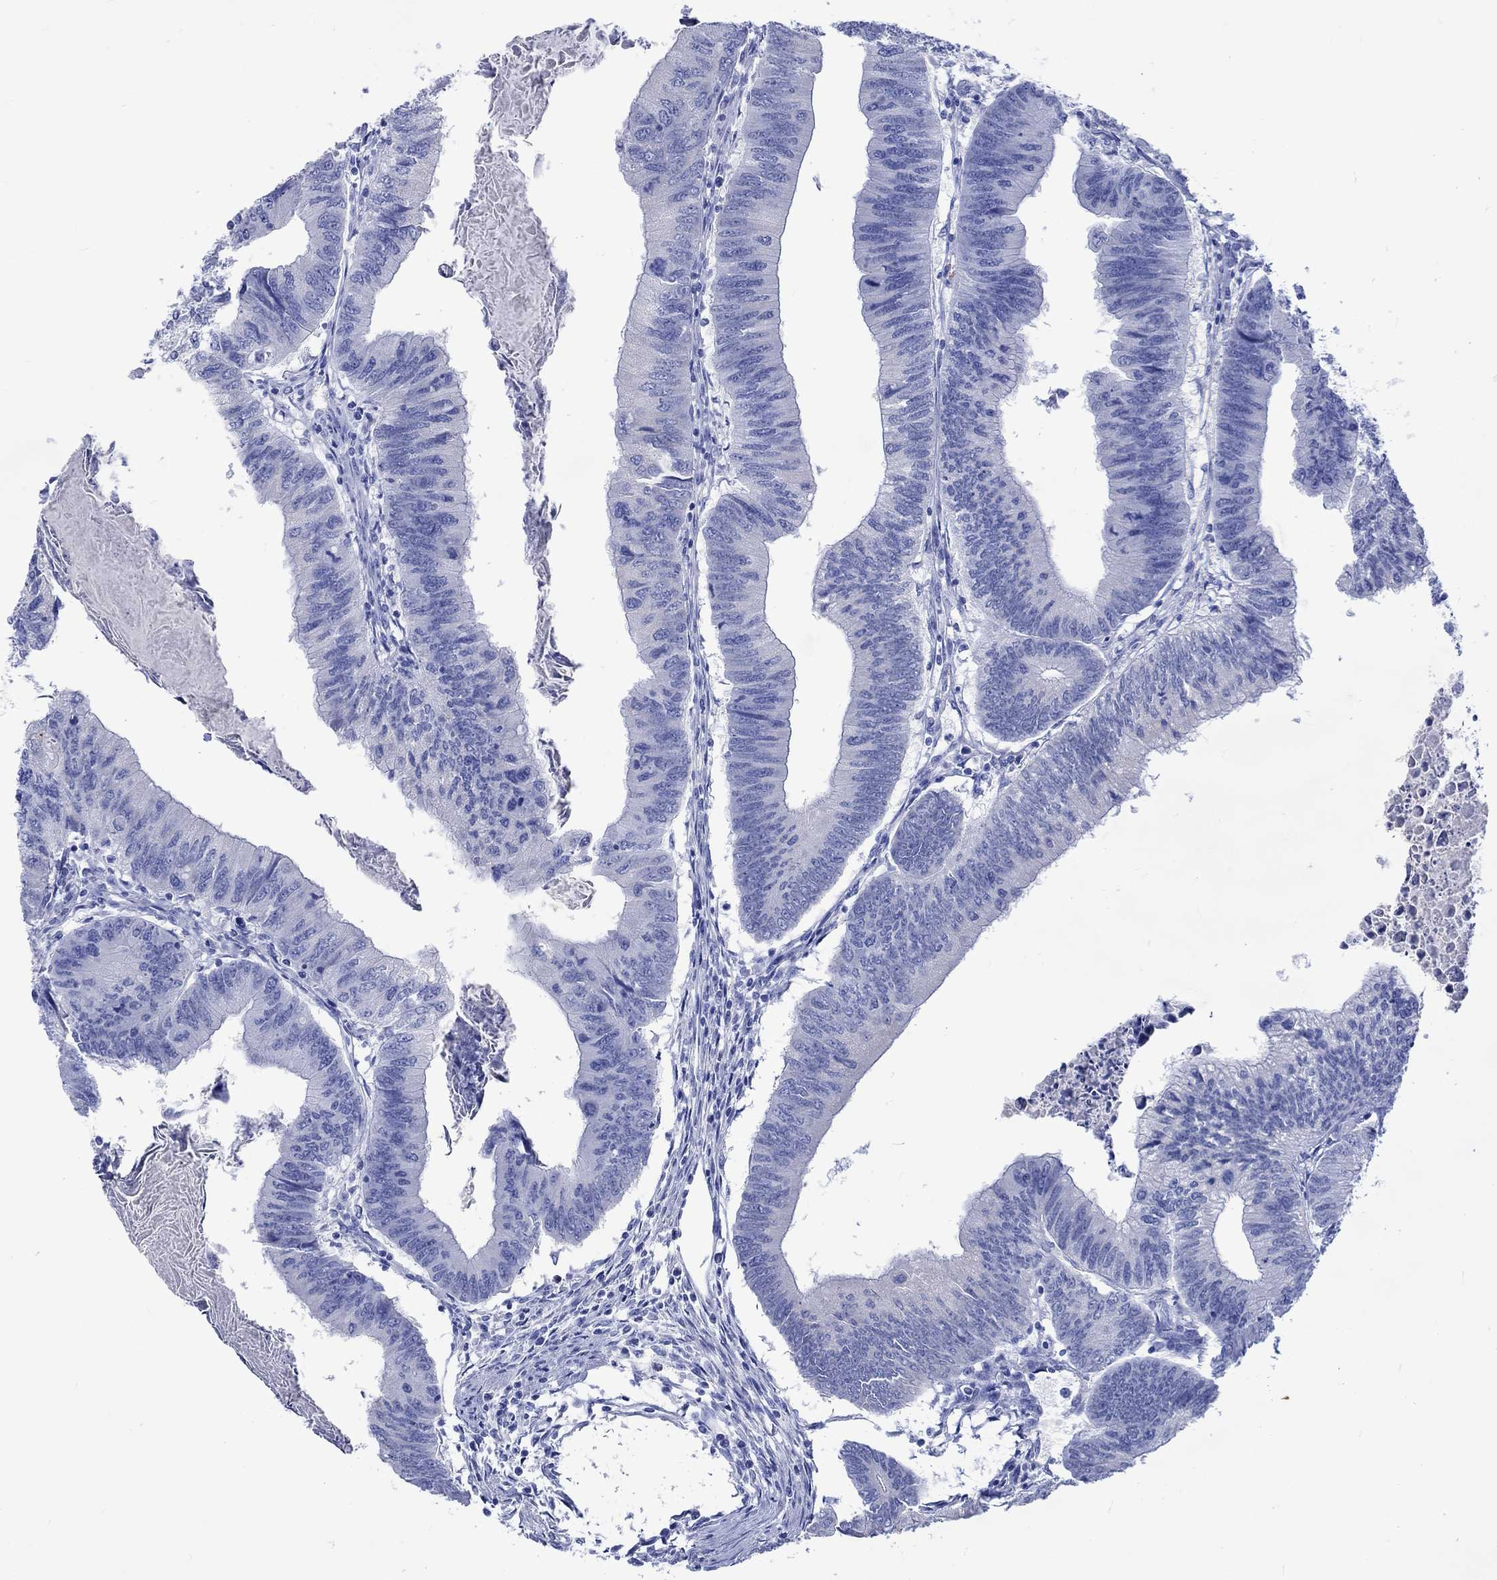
{"staining": {"intensity": "negative", "quantity": "none", "location": "none"}, "tissue": "colorectal cancer", "cell_type": "Tumor cells", "image_type": "cancer", "snomed": [{"axis": "morphology", "description": "Adenocarcinoma, NOS"}, {"axis": "topography", "description": "Colon"}], "caption": "DAB immunohistochemical staining of colorectal cancer demonstrates no significant staining in tumor cells.", "gene": "KLHL33", "patient": {"sex": "male", "age": 53}}